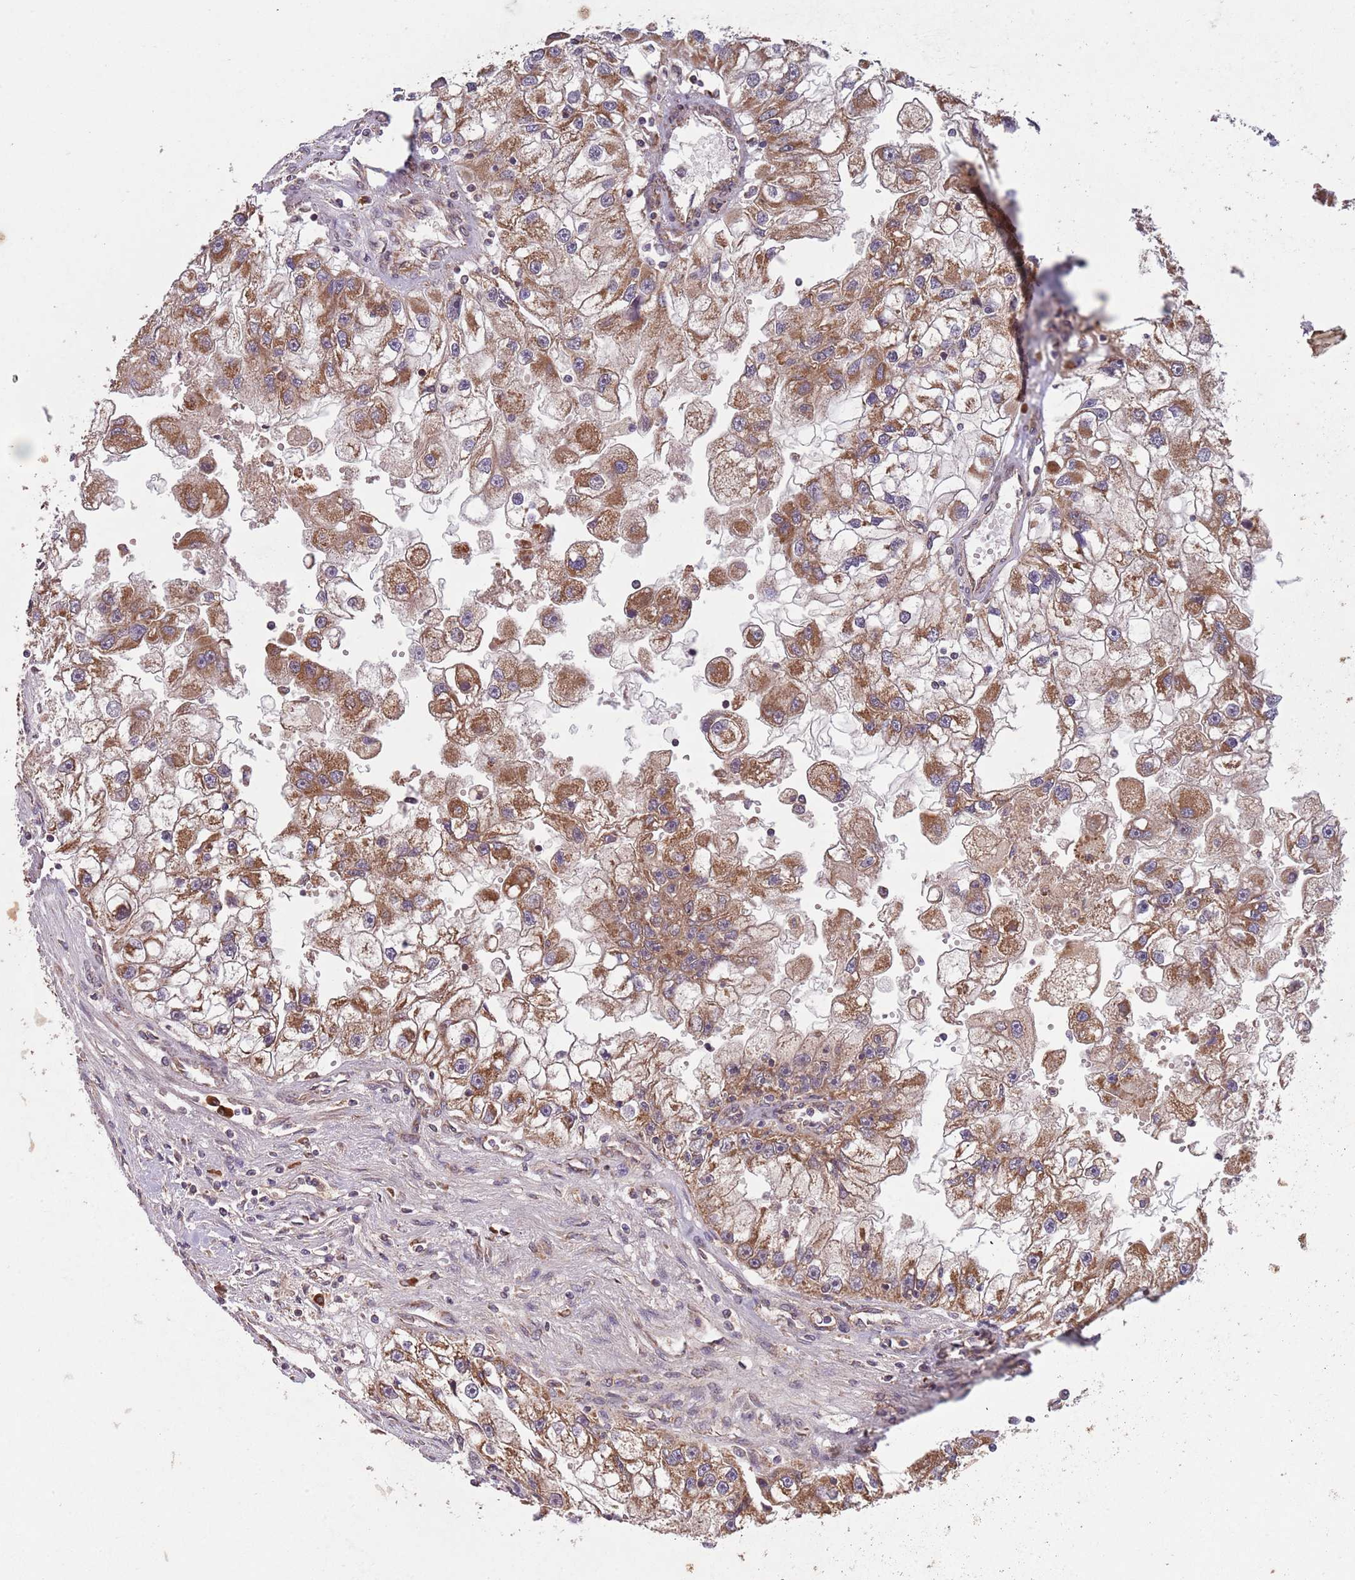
{"staining": {"intensity": "moderate", "quantity": ">75%", "location": "cytoplasmic/membranous"}, "tissue": "renal cancer", "cell_type": "Tumor cells", "image_type": "cancer", "snomed": [{"axis": "morphology", "description": "Adenocarcinoma, NOS"}, {"axis": "topography", "description": "Kidney"}], "caption": "Brown immunohistochemical staining in human renal adenocarcinoma displays moderate cytoplasmic/membranous staining in approximately >75% of tumor cells.", "gene": "MFNG", "patient": {"sex": "male", "age": 63}}